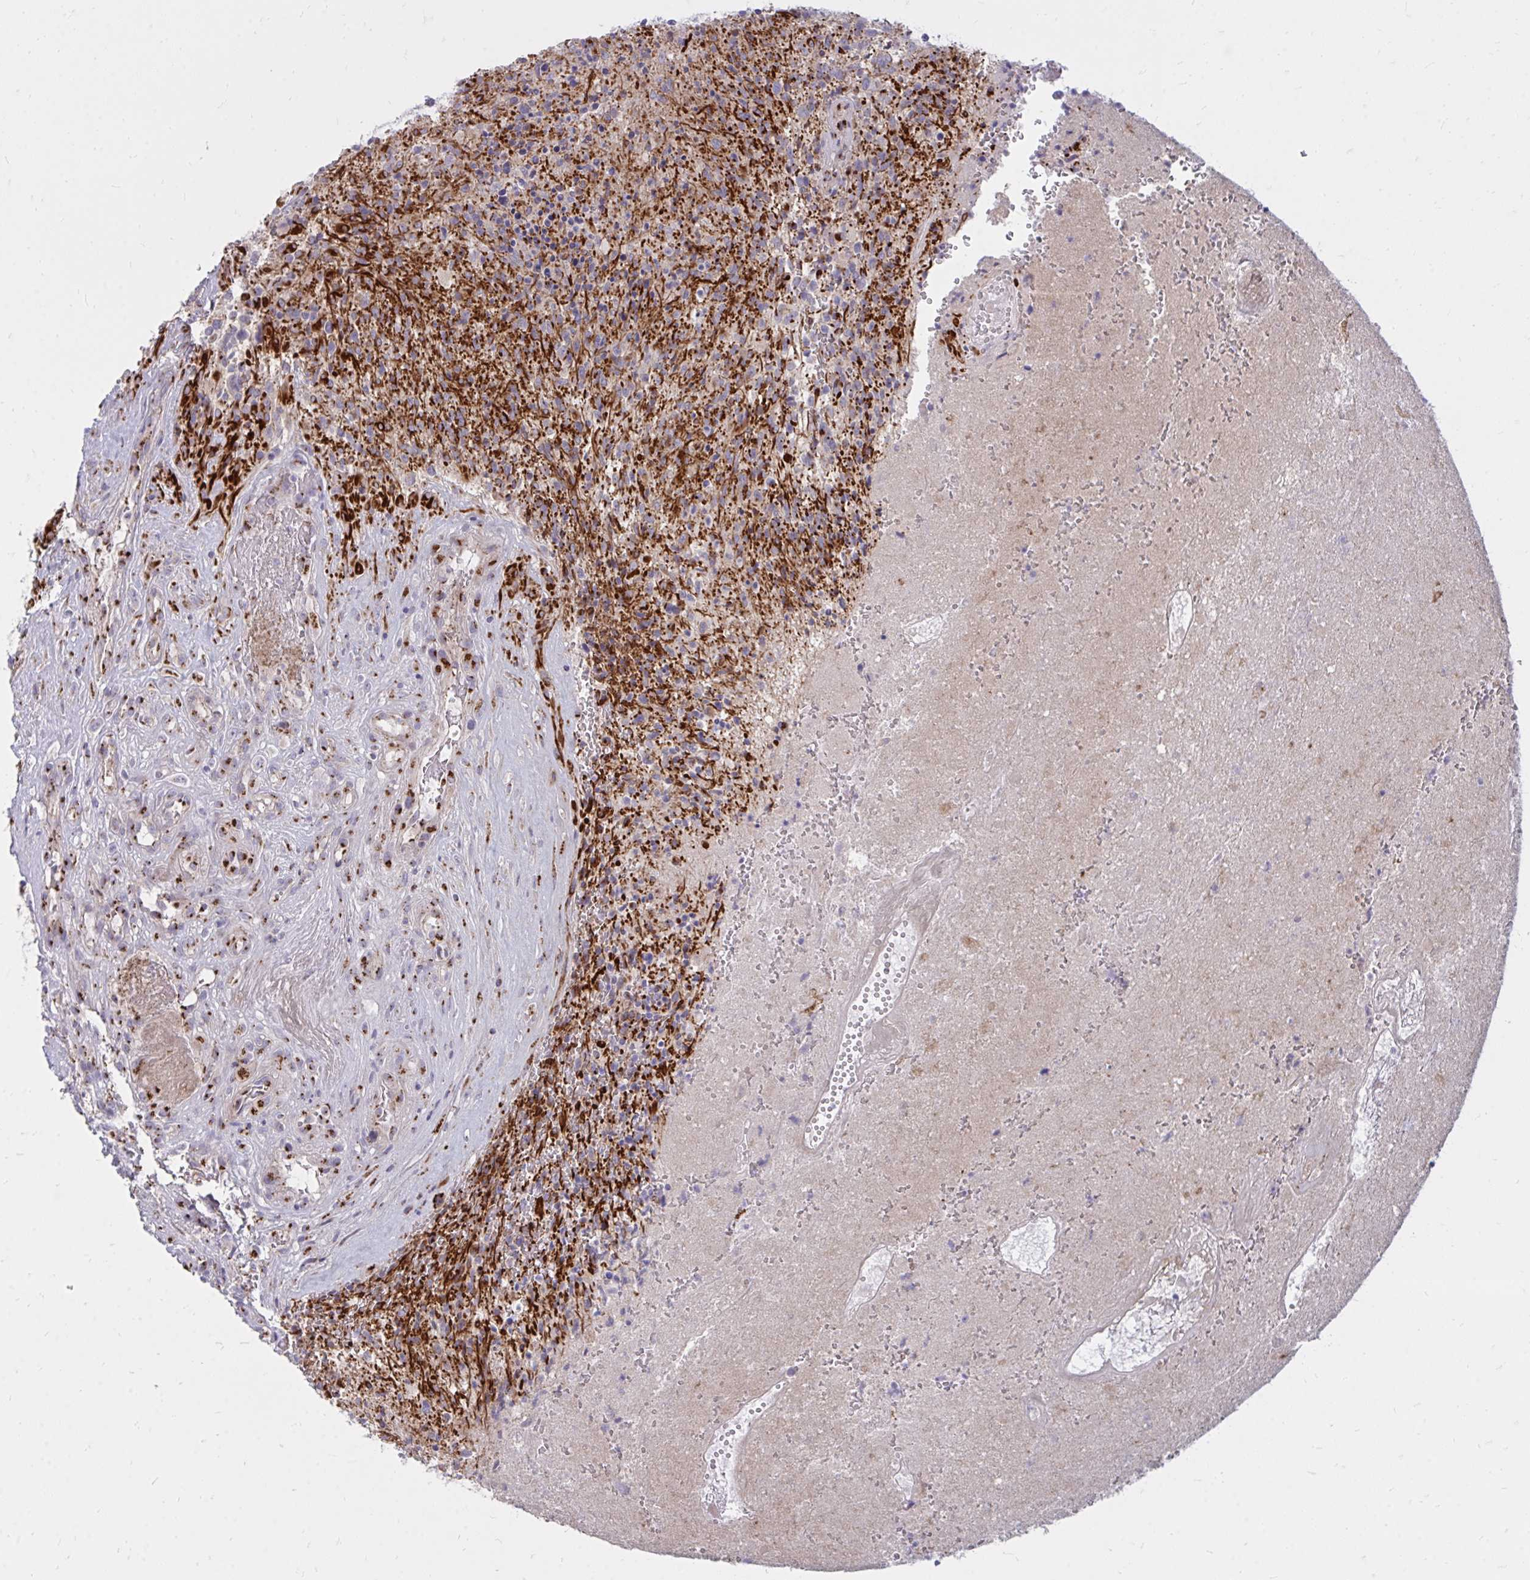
{"staining": {"intensity": "negative", "quantity": "none", "location": "none"}, "tissue": "glioma", "cell_type": "Tumor cells", "image_type": "cancer", "snomed": [{"axis": "morphology", "description": "Glioma, malignant, High grade"}, {"axis": "topography", "description": "Brain"}], "caption": "The IHC micrograph has no significant positivity in tumor cells of high-grade glioma (malignant) tissue. The staining is performed using DAB brown chromogen with nuclei counter-stained in using hematoxylin.", "gene": "RAB6B", "patient": {"sex": "male", "age": 36}}